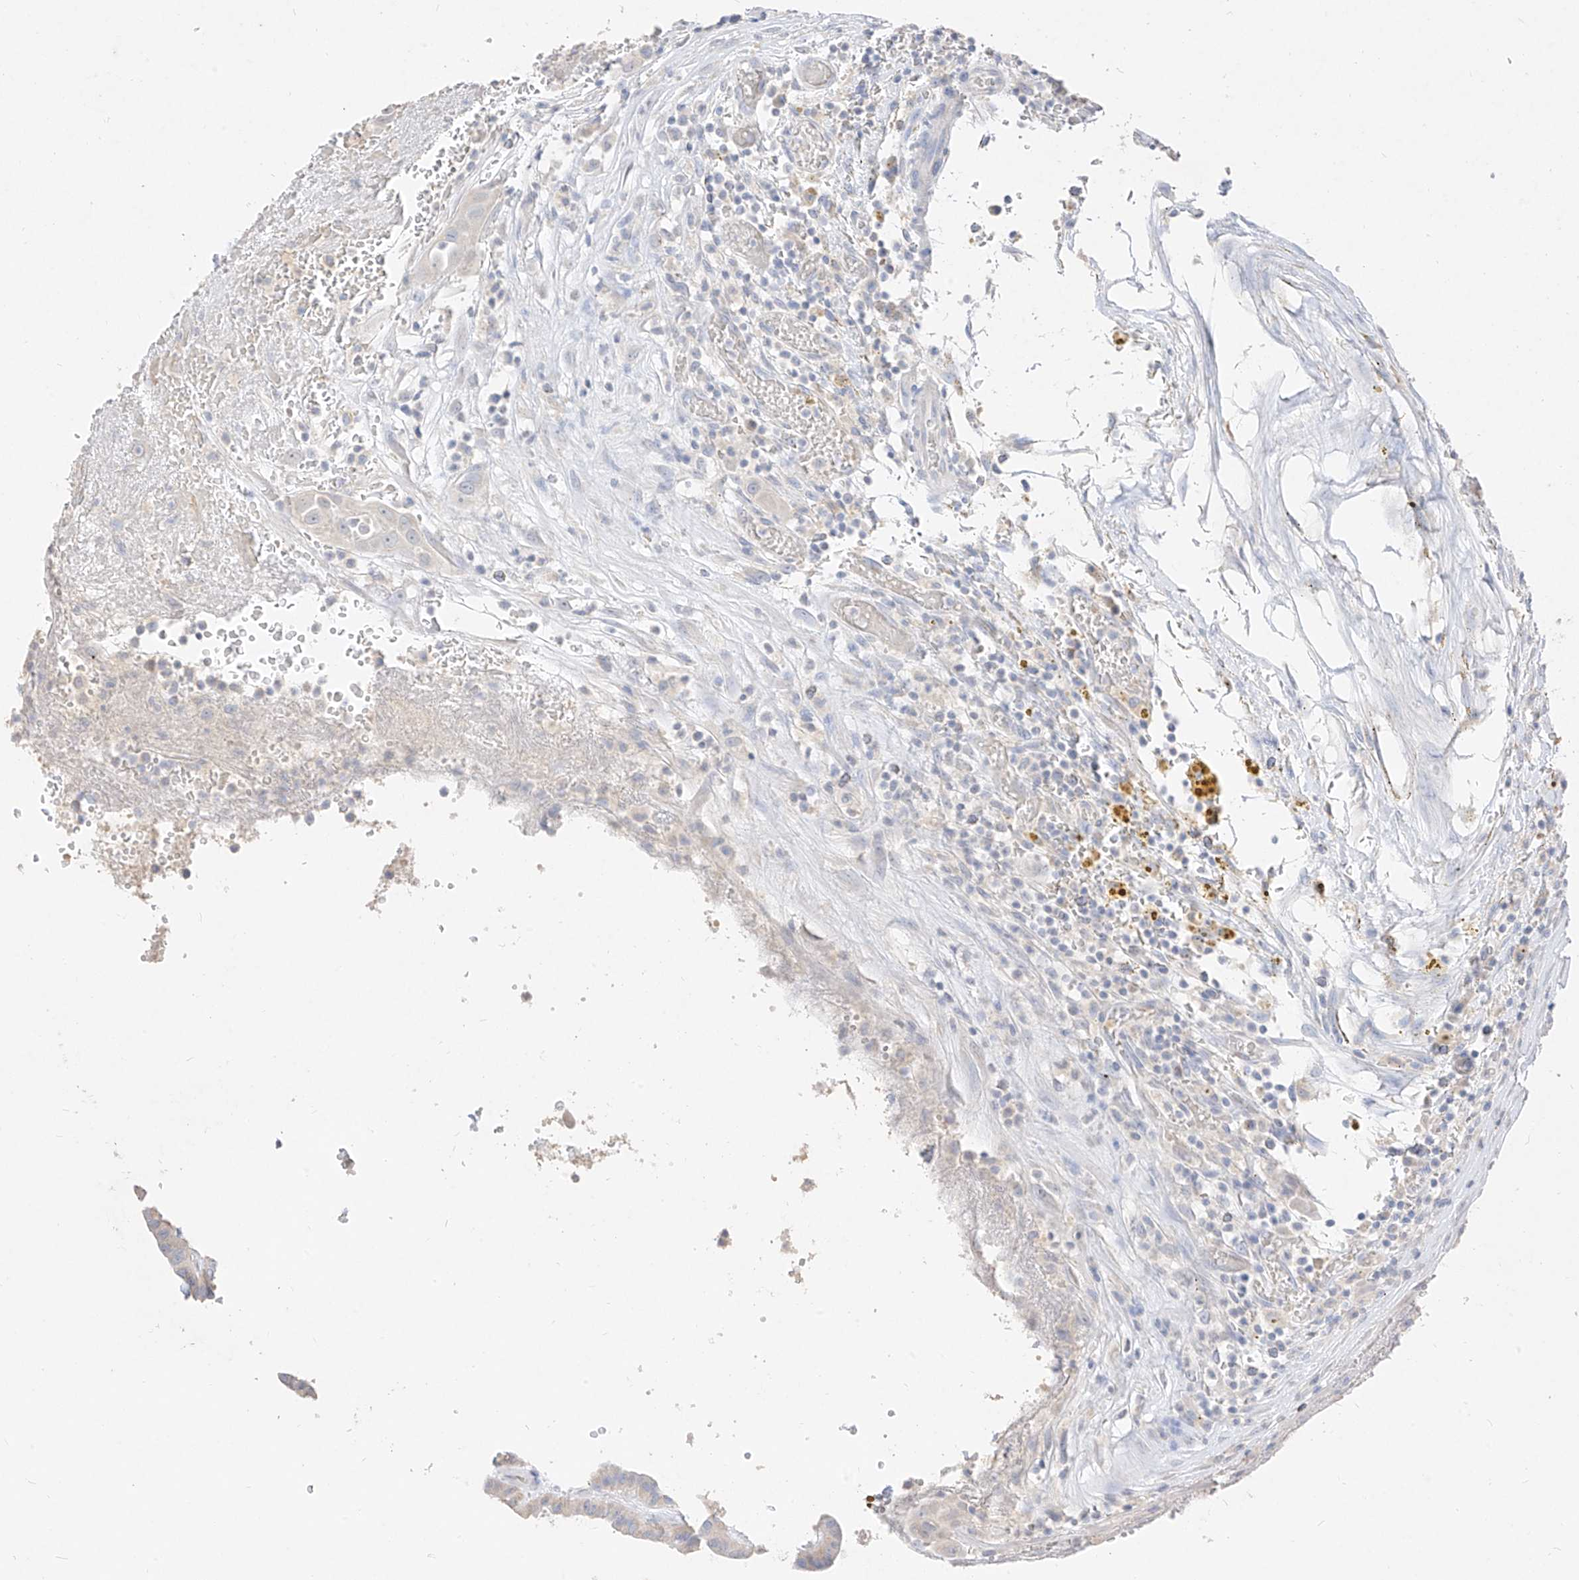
{"staining": {"intensity": "negative", "quantity": "none", "location": "none"}, "tissue": "thyroid cancer", "cell_type": "Tumor cells", "image_type": "cancer", "snomed": [{"axis": "morphology", "description": "Papillary adenocarcinoma, NOS"}, {"axis": "topography", "description": "Thyroid gland"}], "caption": "Histopathology image shows no protein staining in tumor cells of thyroid cancer tissue. (Brightfield microscopy of DAB IHC at high magnification).", "gene": "ZZEF1", "patient": {"sex": "male", "age": 77}}